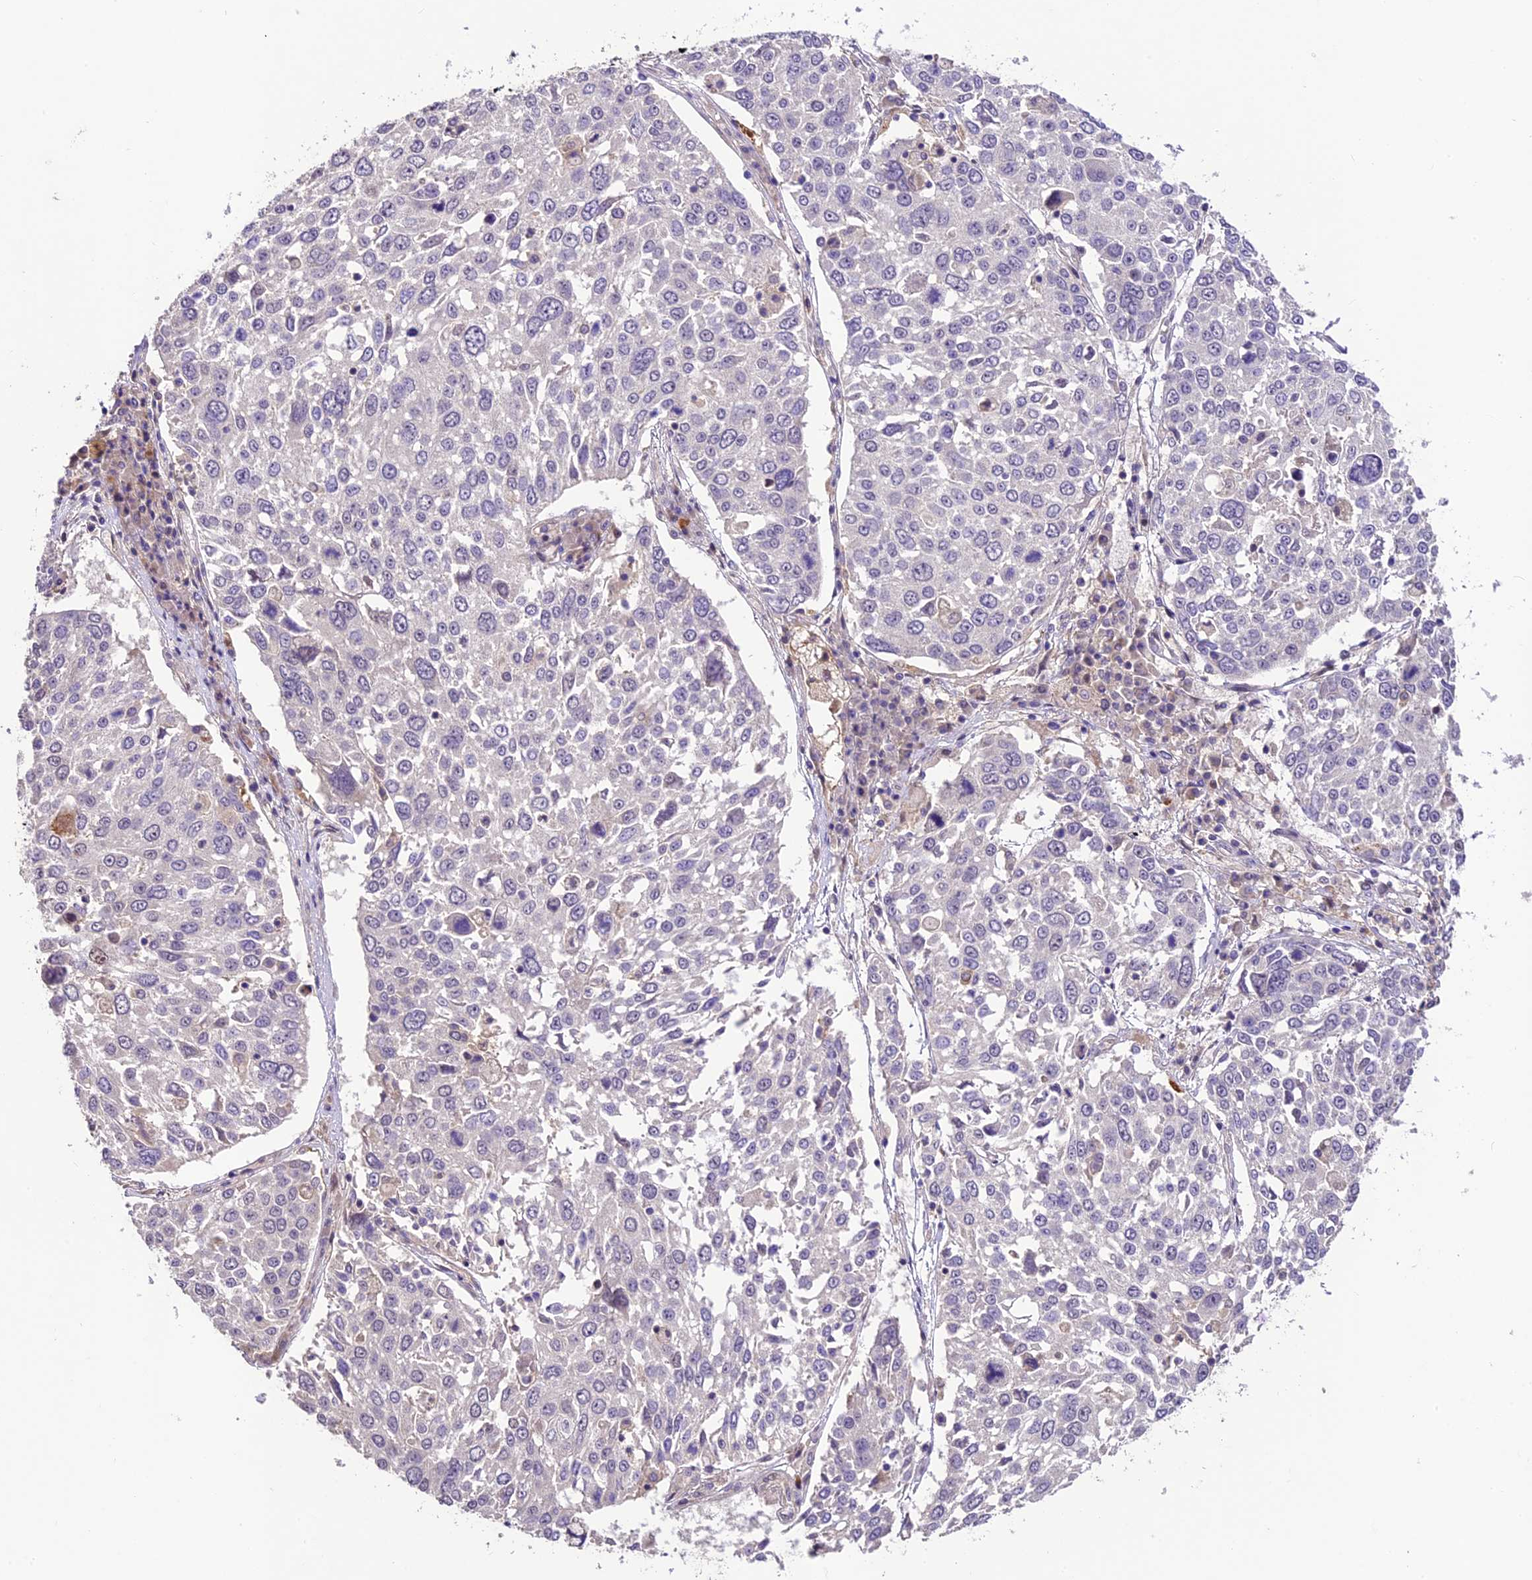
{"staining": {"intensity": "negative", "quantity": "none", "location": "none"}, "tissue": "lung cancer", "cell_type": "Tumor cells", "image_type": "cancer", "snomed": [{"axis": "morphology", "description": "Squamous cell carcinoma, NOS"}, {"axis": "topography", "description": "Lung"}], "caption": "The photomicrograph reveals no staining of tumor cells in lung squamous cell carcinoma.", "gene": "DGKH", "patient": {"sex": "male", "age": 65}}